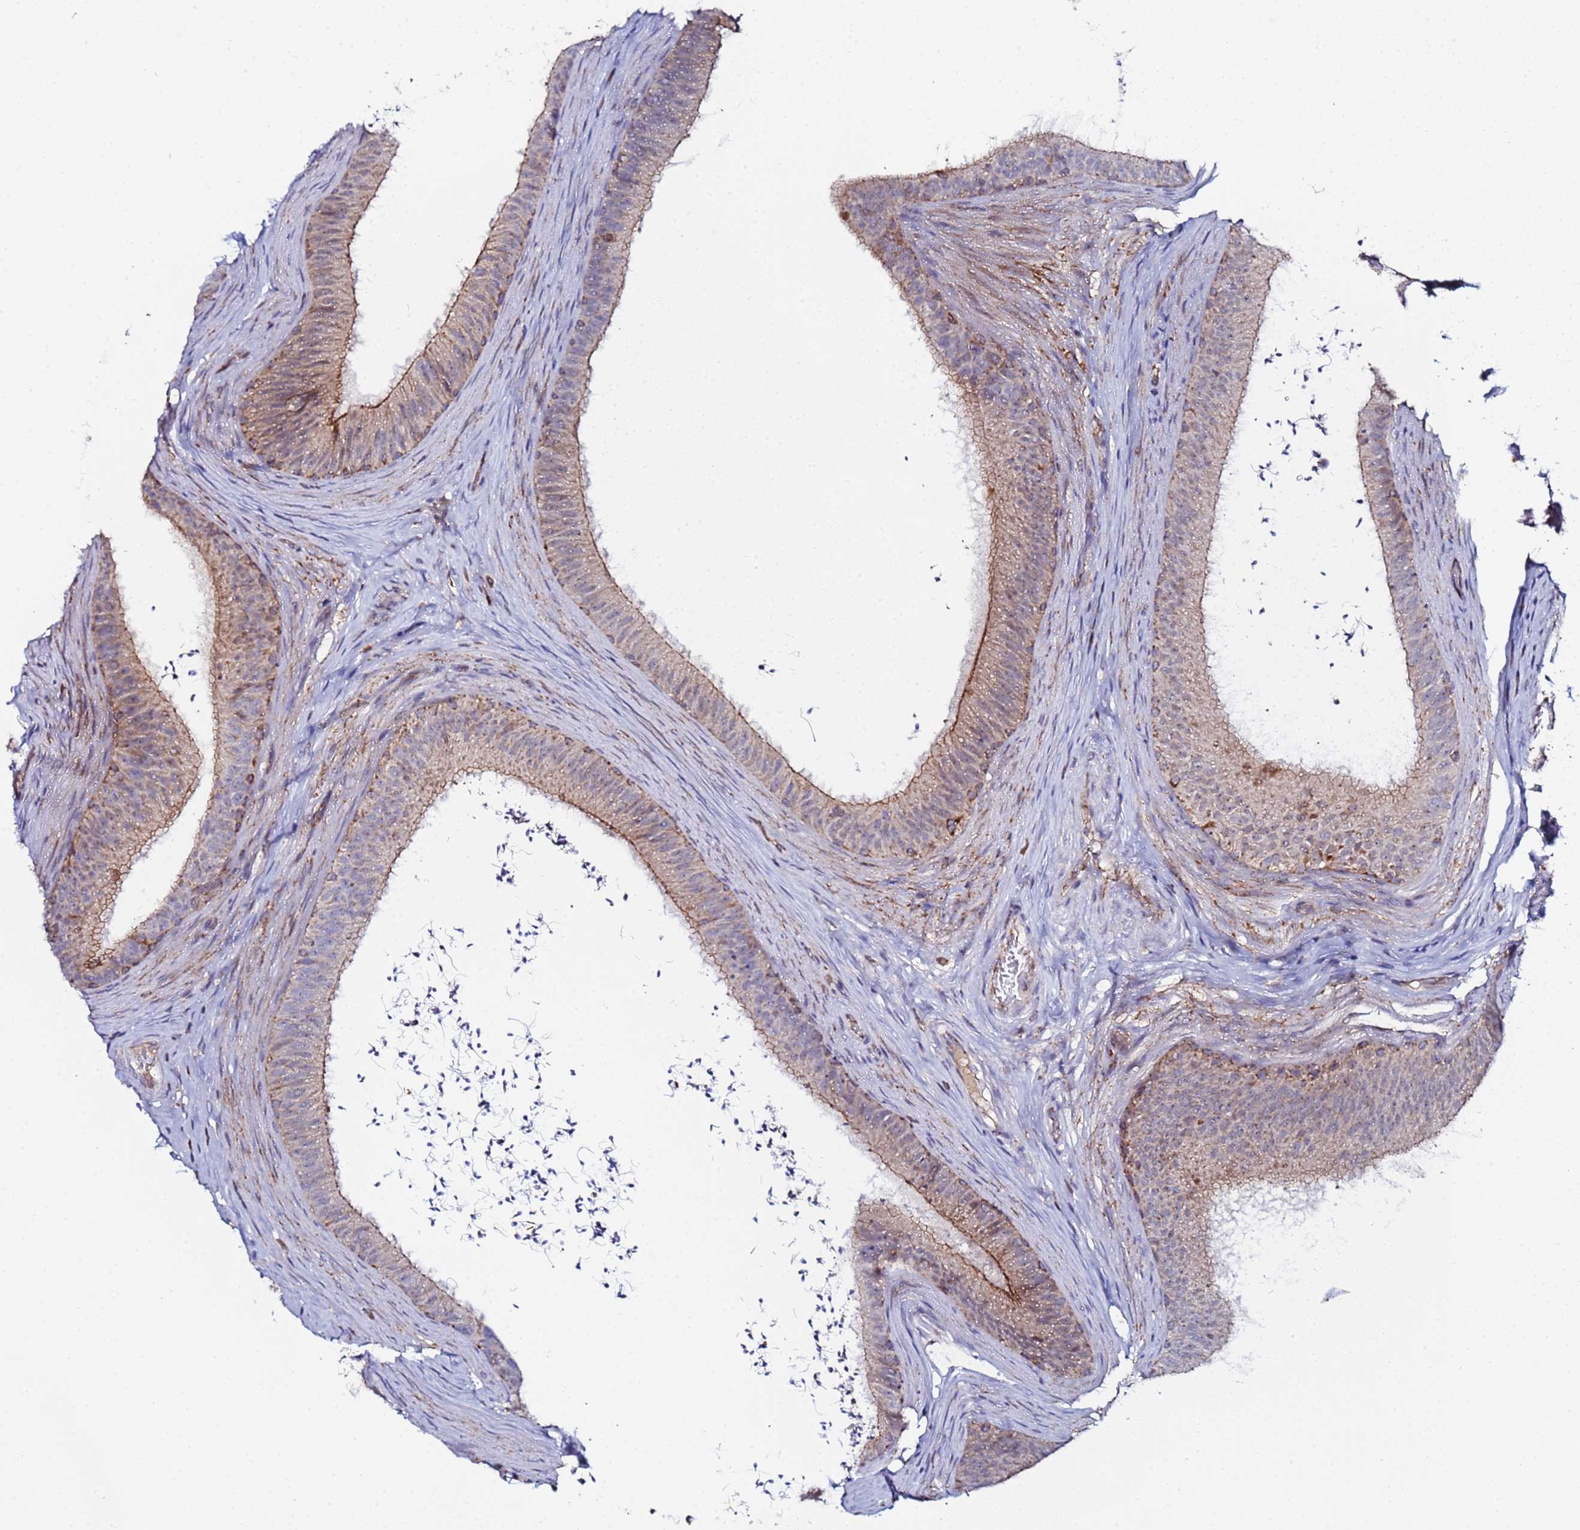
{"staining": {"intensity": "moderate", "quantity": "25%-75%", "location": "cytoplasmic/membranous"}, "tissue": "epididymis", "cell_type": "Glandular cells", "image_type": "normal", "snomed": [{"axis": "morphology", "description": "Normal tissue, NOS"}, {"axis": "topography", "description": "Testis"}, {"axis": "topography", "description": "Epididymis"}], "caption": "Protein staining of benign epididymis reveals moderate cytoplasmic/membranous staining in about 25%-75% of glandular cells. The protein of interest is stained brown, and the nuclei are stained in blue (DAB (3,3'-diaminobenzidine) IHC with brightfield microscopy, high magnification).", "gene": "CCDC127", "patient": {"sex": "male", "age": 41}}